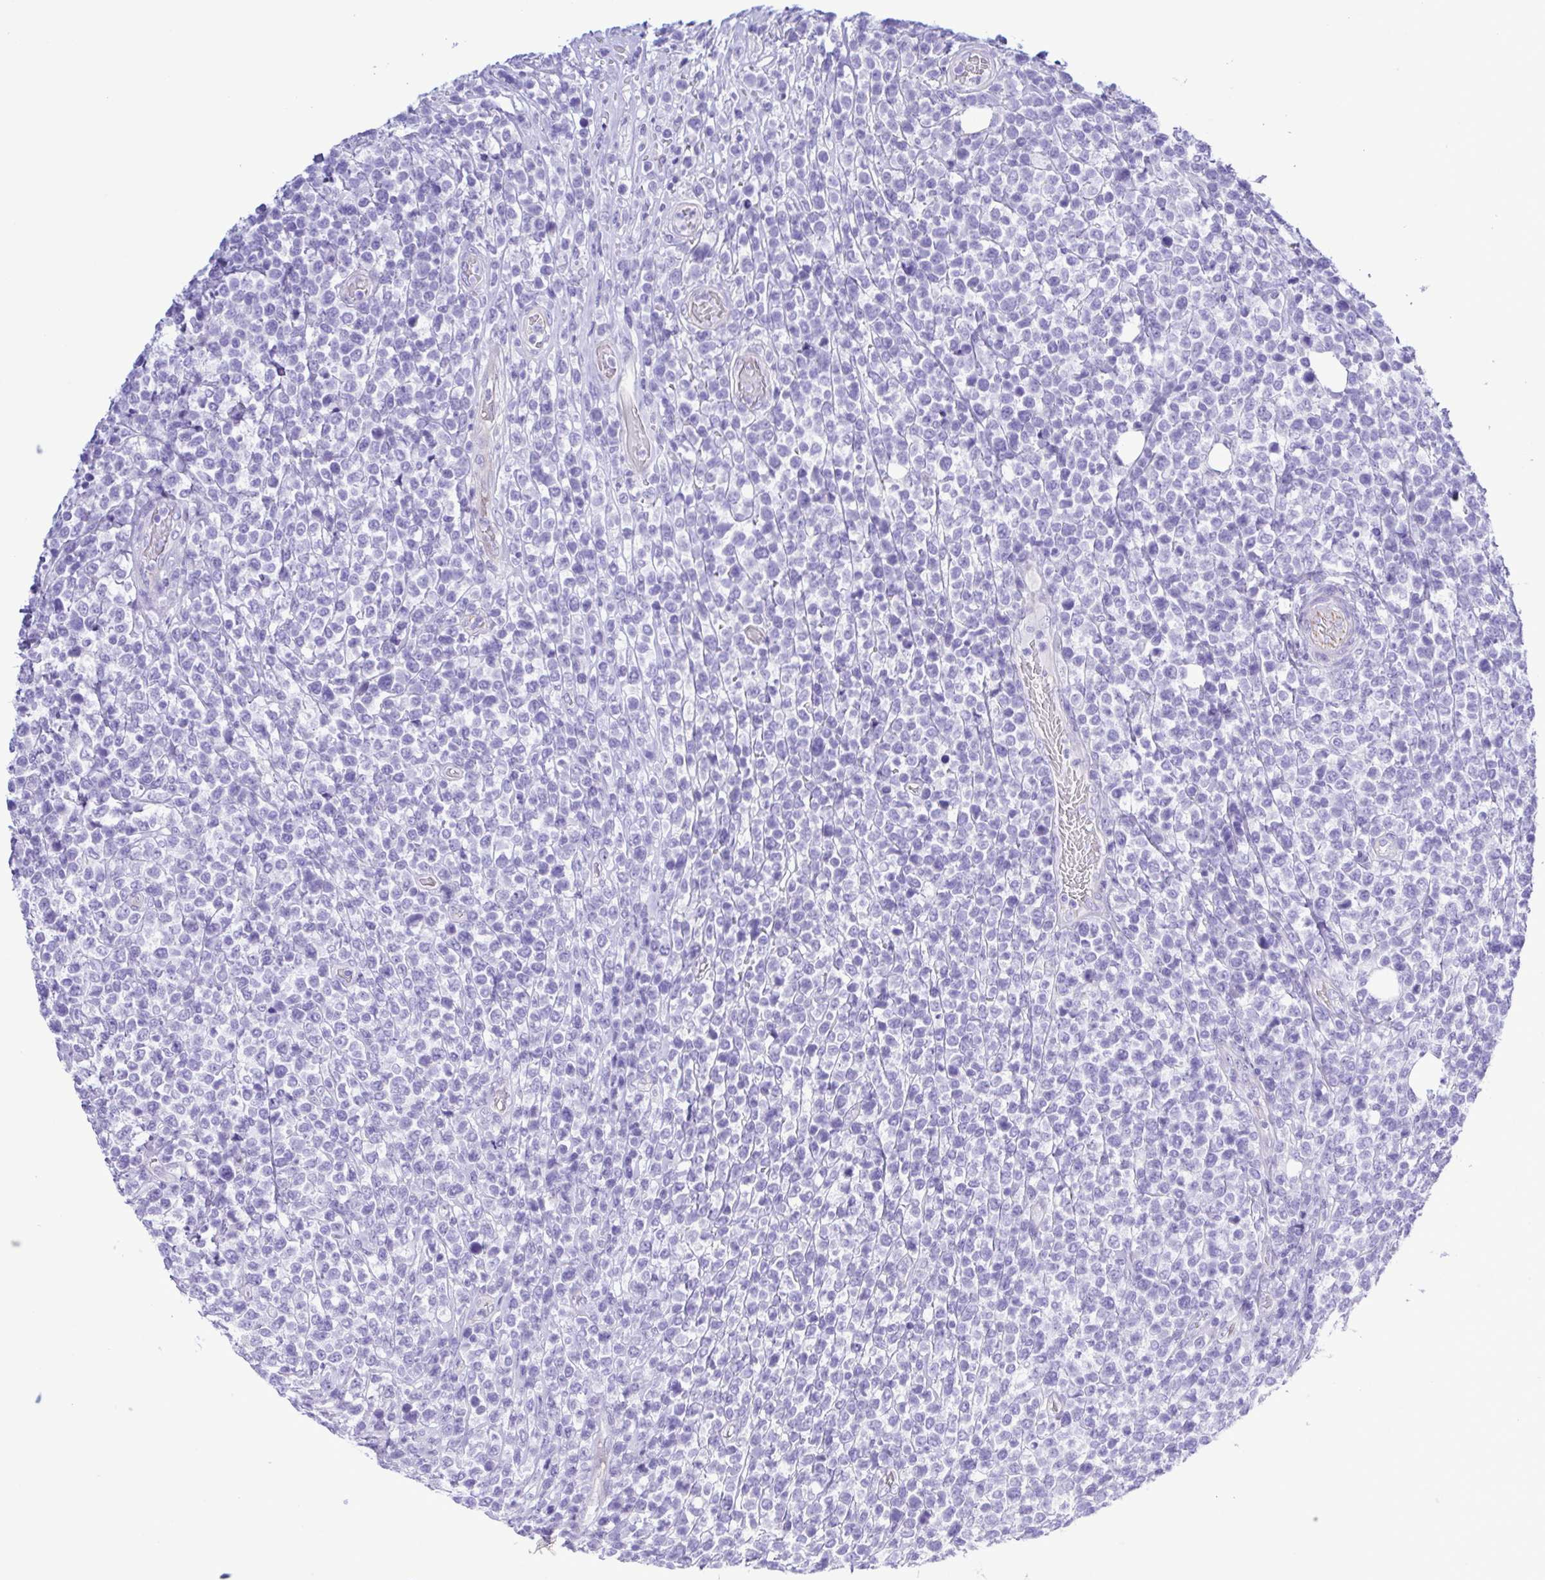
{"staining": {"intensity": "negative", "quantity": "none", "location": "none"}, "tissue": "lymphoma", "cell_type": "Tumor cells", "image_type": "cancer", "snomed": [{"axis": "morphology", "description": "Malignant lymphoma, non-Hodgkin's type, High grade"}, {"axis": "topography", "description": "Soft tissue"}], "caption": "High-grade malignant lymphoma, non-Hodgkin's type was stained to show a protein in brown. There is no significant staining in tumor cells.", "gene": "CYP11A1", "patient": {"sex": "female", "age": 56}}